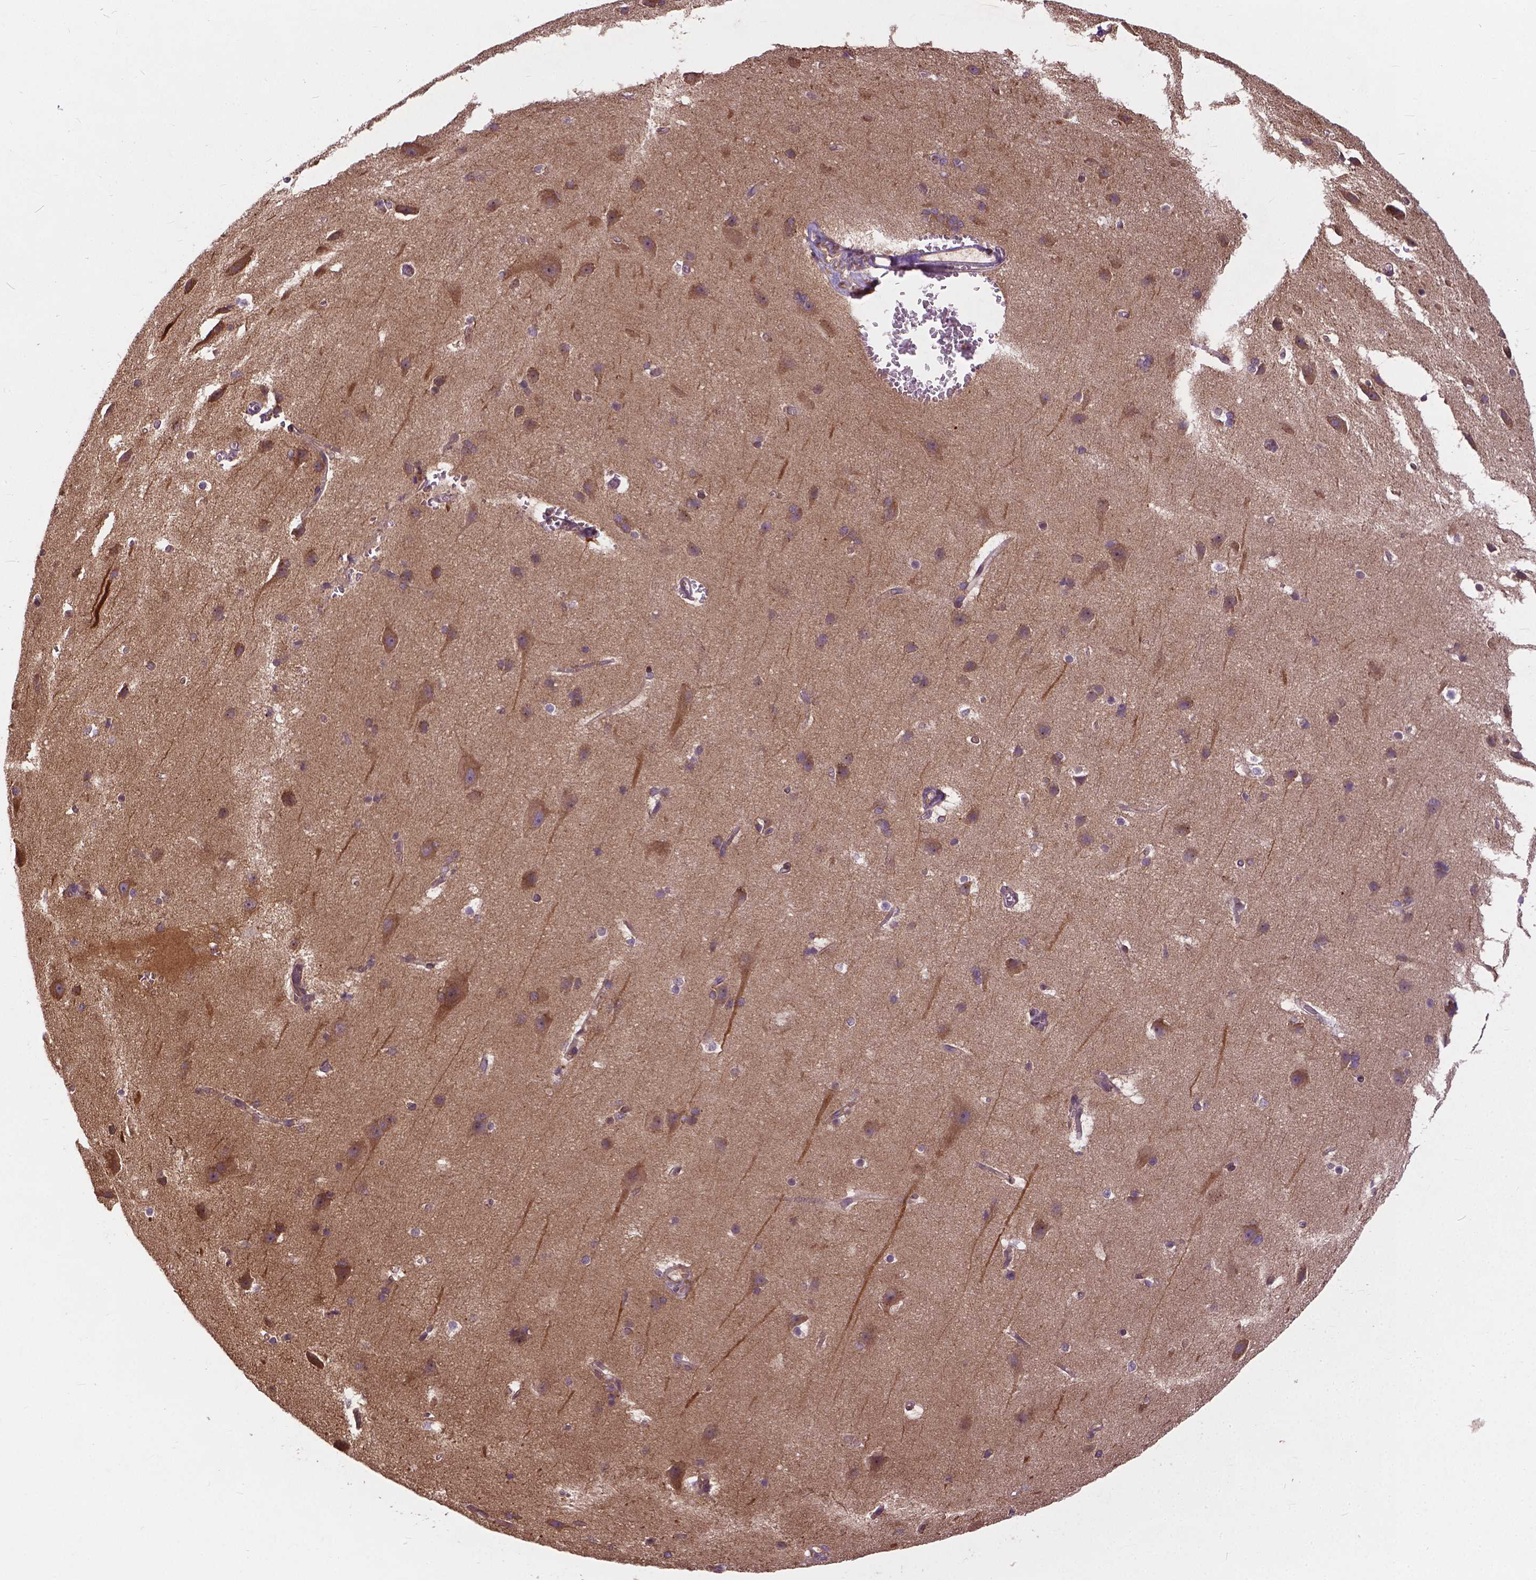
{"staining": {"intensity": "moderate", "quantity": ">75%", "location": "cytoplasmic/membranous,nuclear"}, "tissue": "cerebral cortex", "cell_type": "Endothelial cells", "image_type": "normal", "snomed": [{"axis": "morphology", "description": "Normal tissue, NOS"}, {"axis": "topography", "description": "Cerebral cortex"}], "caption": "Endothelial cells show medium levels of moderate cytoplasmic/membranous,nuclear staining in about >75% of cells in unremarkable human cerebral cortex. Nuclei are stained in blue.", "gene": "MZT1", "patient": {"sex": "male", "age": 37}}